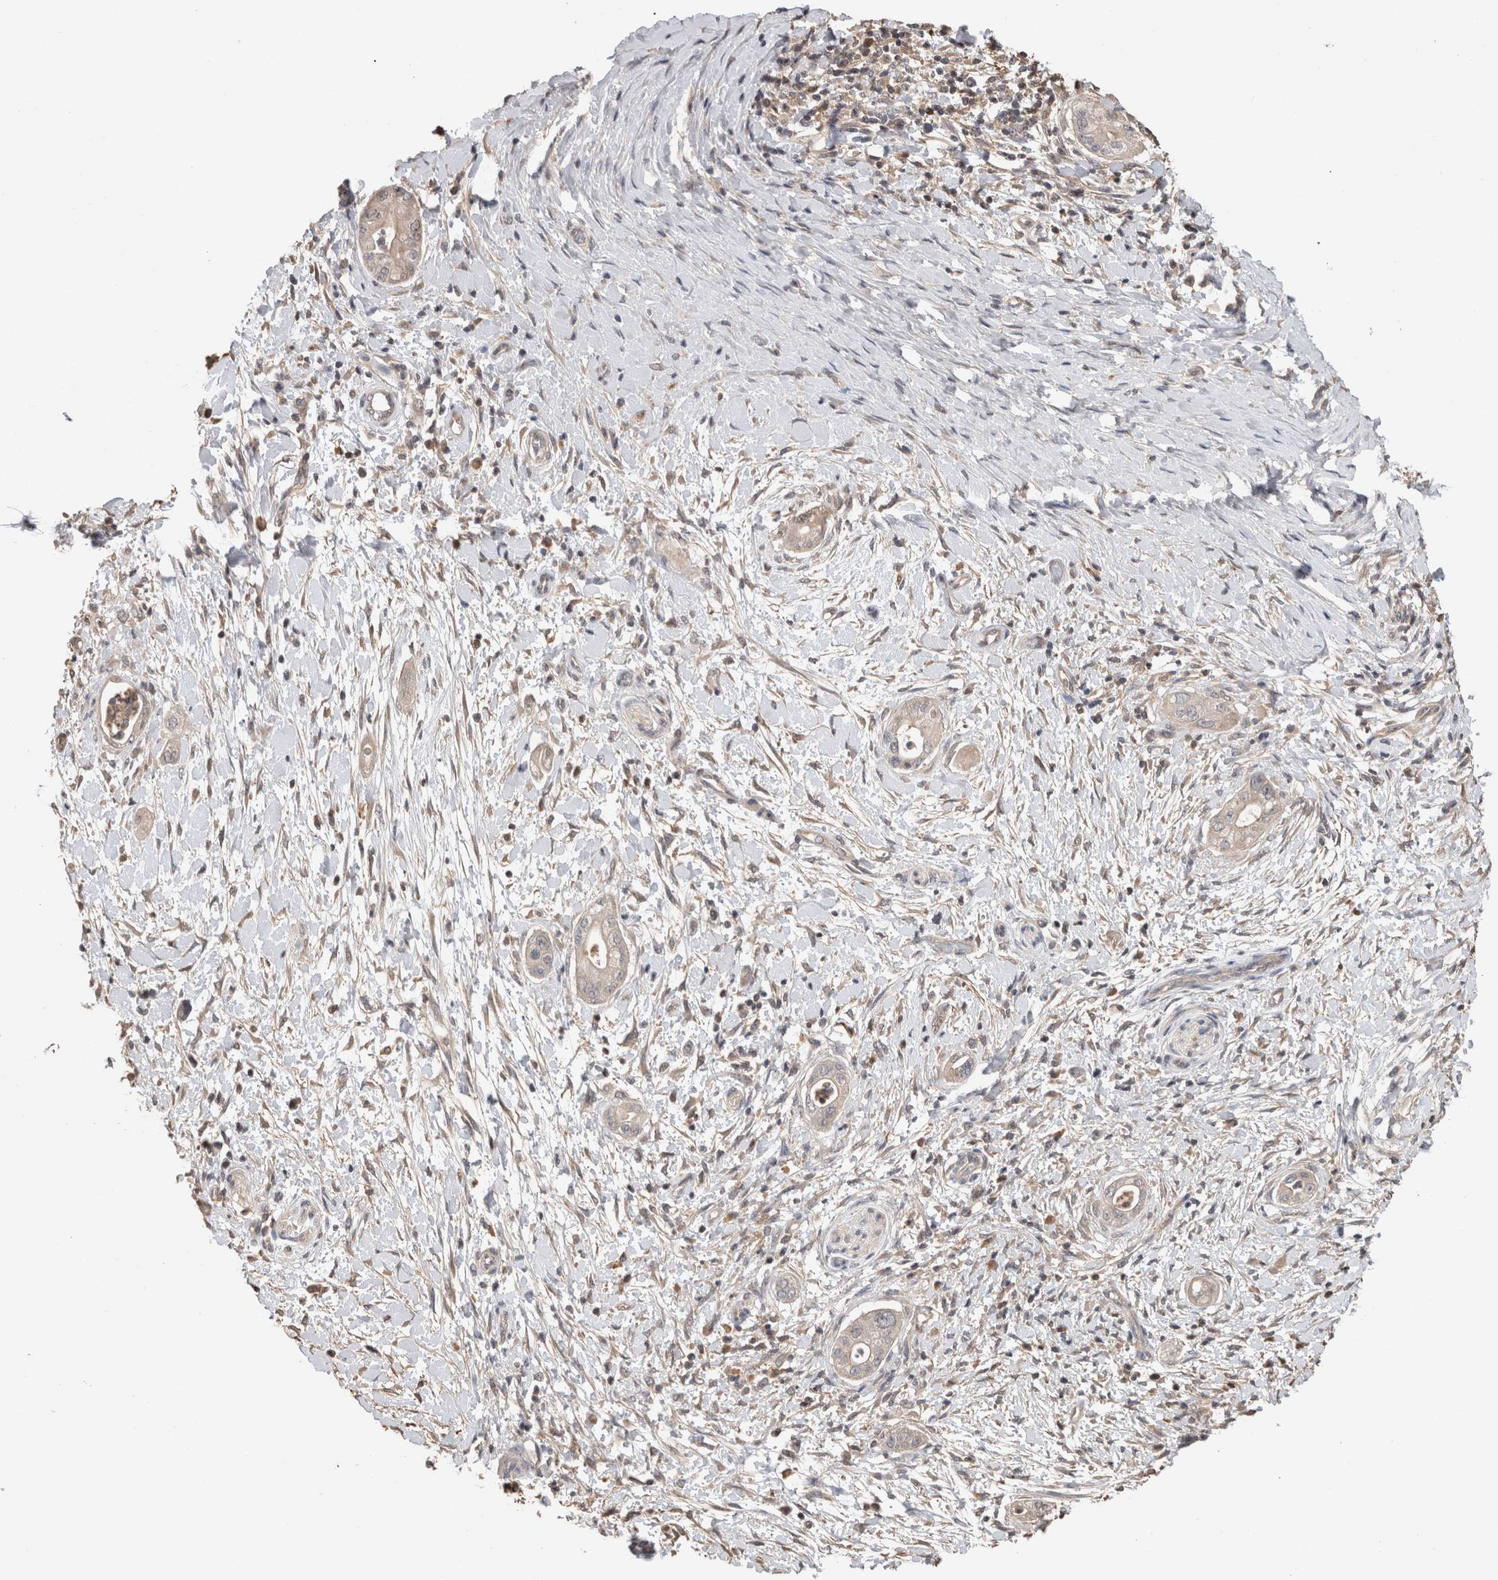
{"staining": {"intensity": "negative", "quantity": "none", "location": "none"}, "tissue": "pancreatic cancer", "cell_type": "Tumor cells", "image_type": "cancer", "snomed": [{"axis": "morphology", "description": "Adenocarcinoma, NOS"}, {"axis": "topography", "description": "Pancreas"}], "caption": "Tumor cells are negative for protein expression in human pancreatic cancer (adenocarcinoma).", "gene": "TRIM5", "patient": {"sex": "male", "age": 58}}